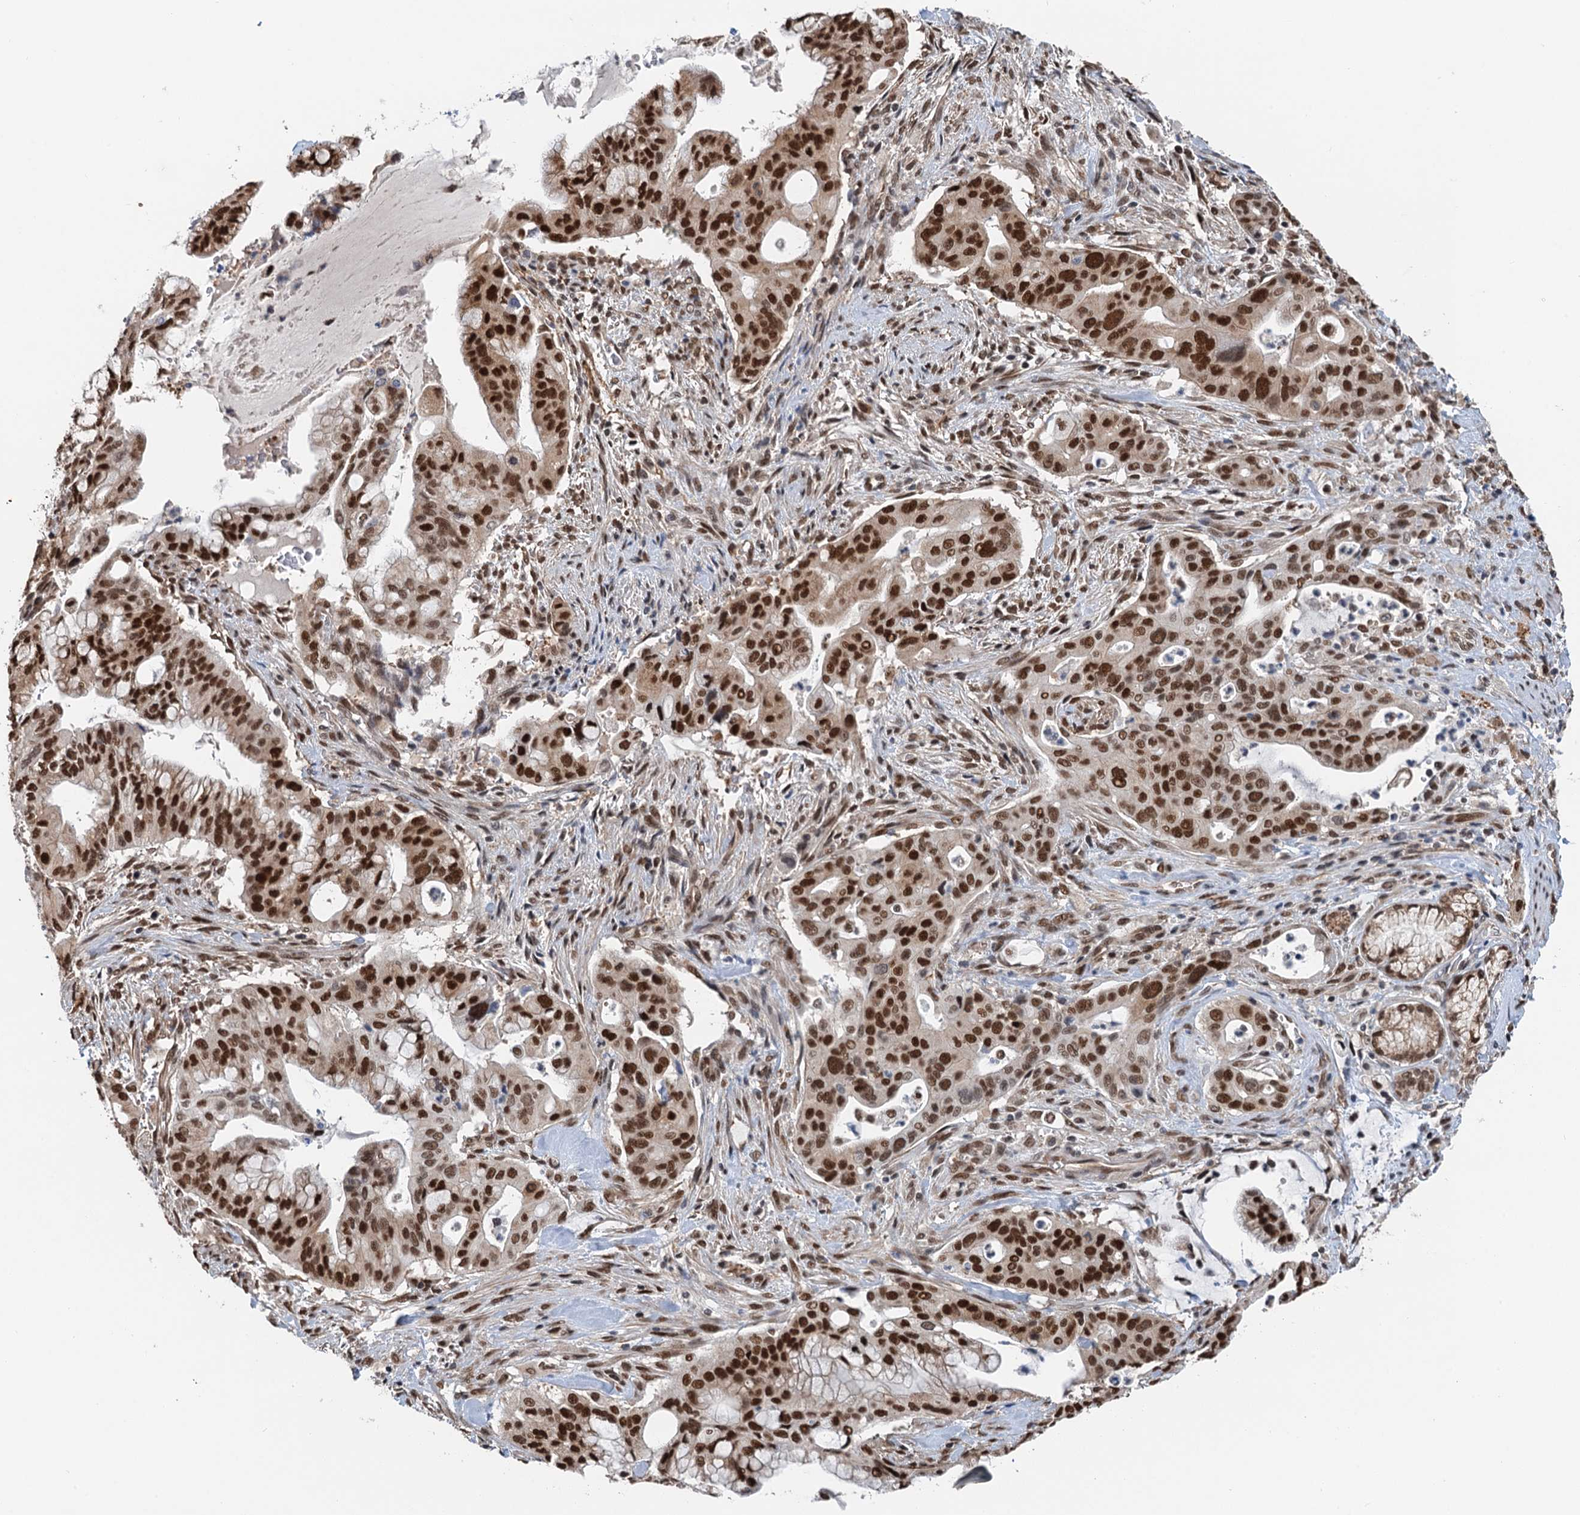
{"staining": {"intensity": "strong", "quantity": ">75%", "location": "nuclear"}, "tissue": "pancreatic cancer", "cell_type": "Tumor cells", "image_type": "cancer", "snomed": [{"axis": "morphology", "description": "Adenocarcinoma, NOS"}, {"axis": "topography", "description": "Pancreas"}], "caption": "This micrograph reveals IHC staining of human pancreatic cancer, with high strong nuclear expression in about >75% of tumor cells.", "gene": "CFDP1", "patient": {"sex": "male", "age": 46}}